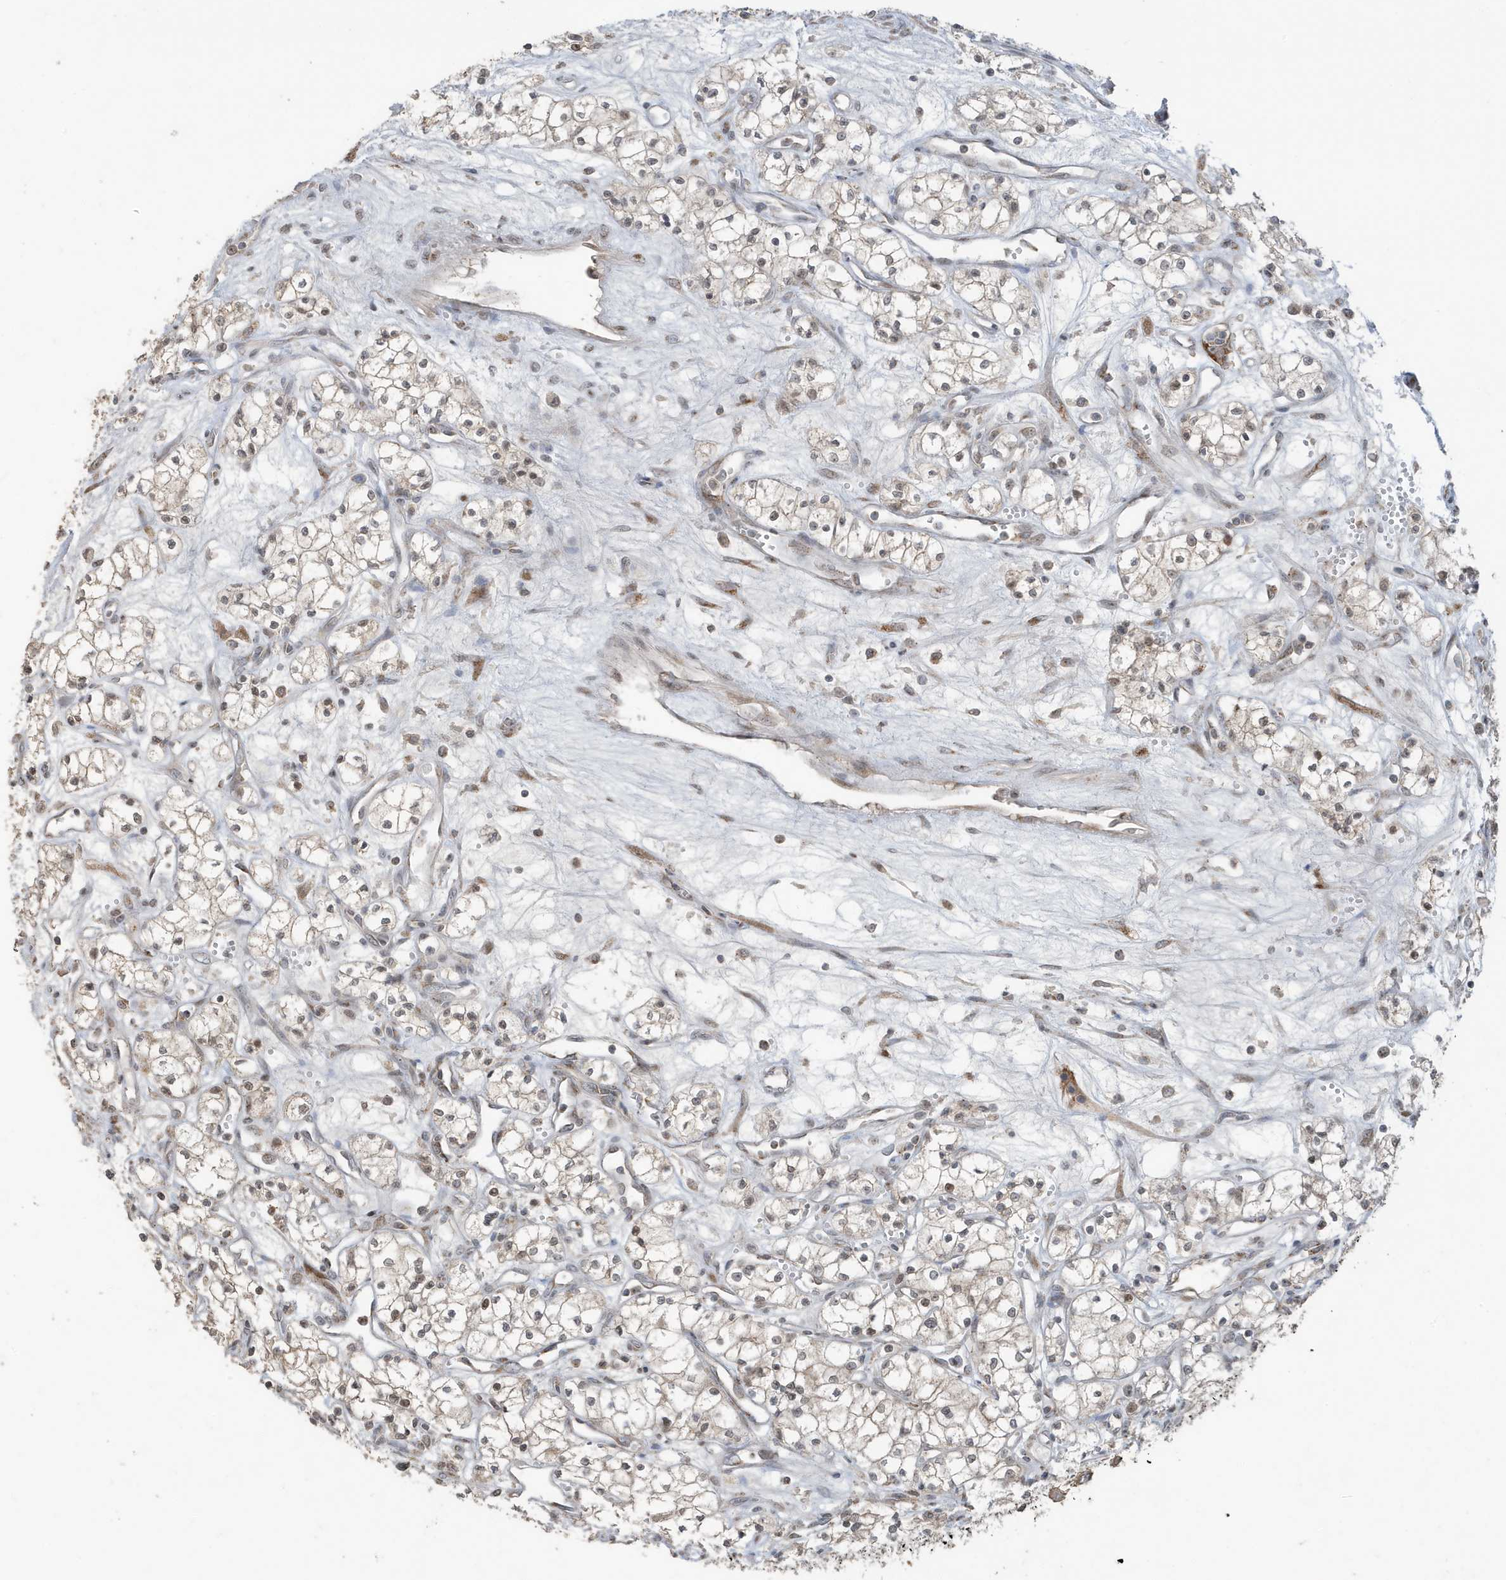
{"staining": {"intensity": "weak", "quantity": "<25%", "location": "nuclear"}, "tissue": "renal cancer", "cell_type": "Tumor cells", "image_type": "cancer", "snomed": [{"axis": "morphology", "description": "Adenocarcinoma, NOS"}, {"axis": "topography", "description": "Kidney"}], "caption": "DAB immunohistochemical staining of renal cancer exhibits no significant staining in tumor cells.", "gene": "RER1", "patient": {"sex": "male", "age": 59}}